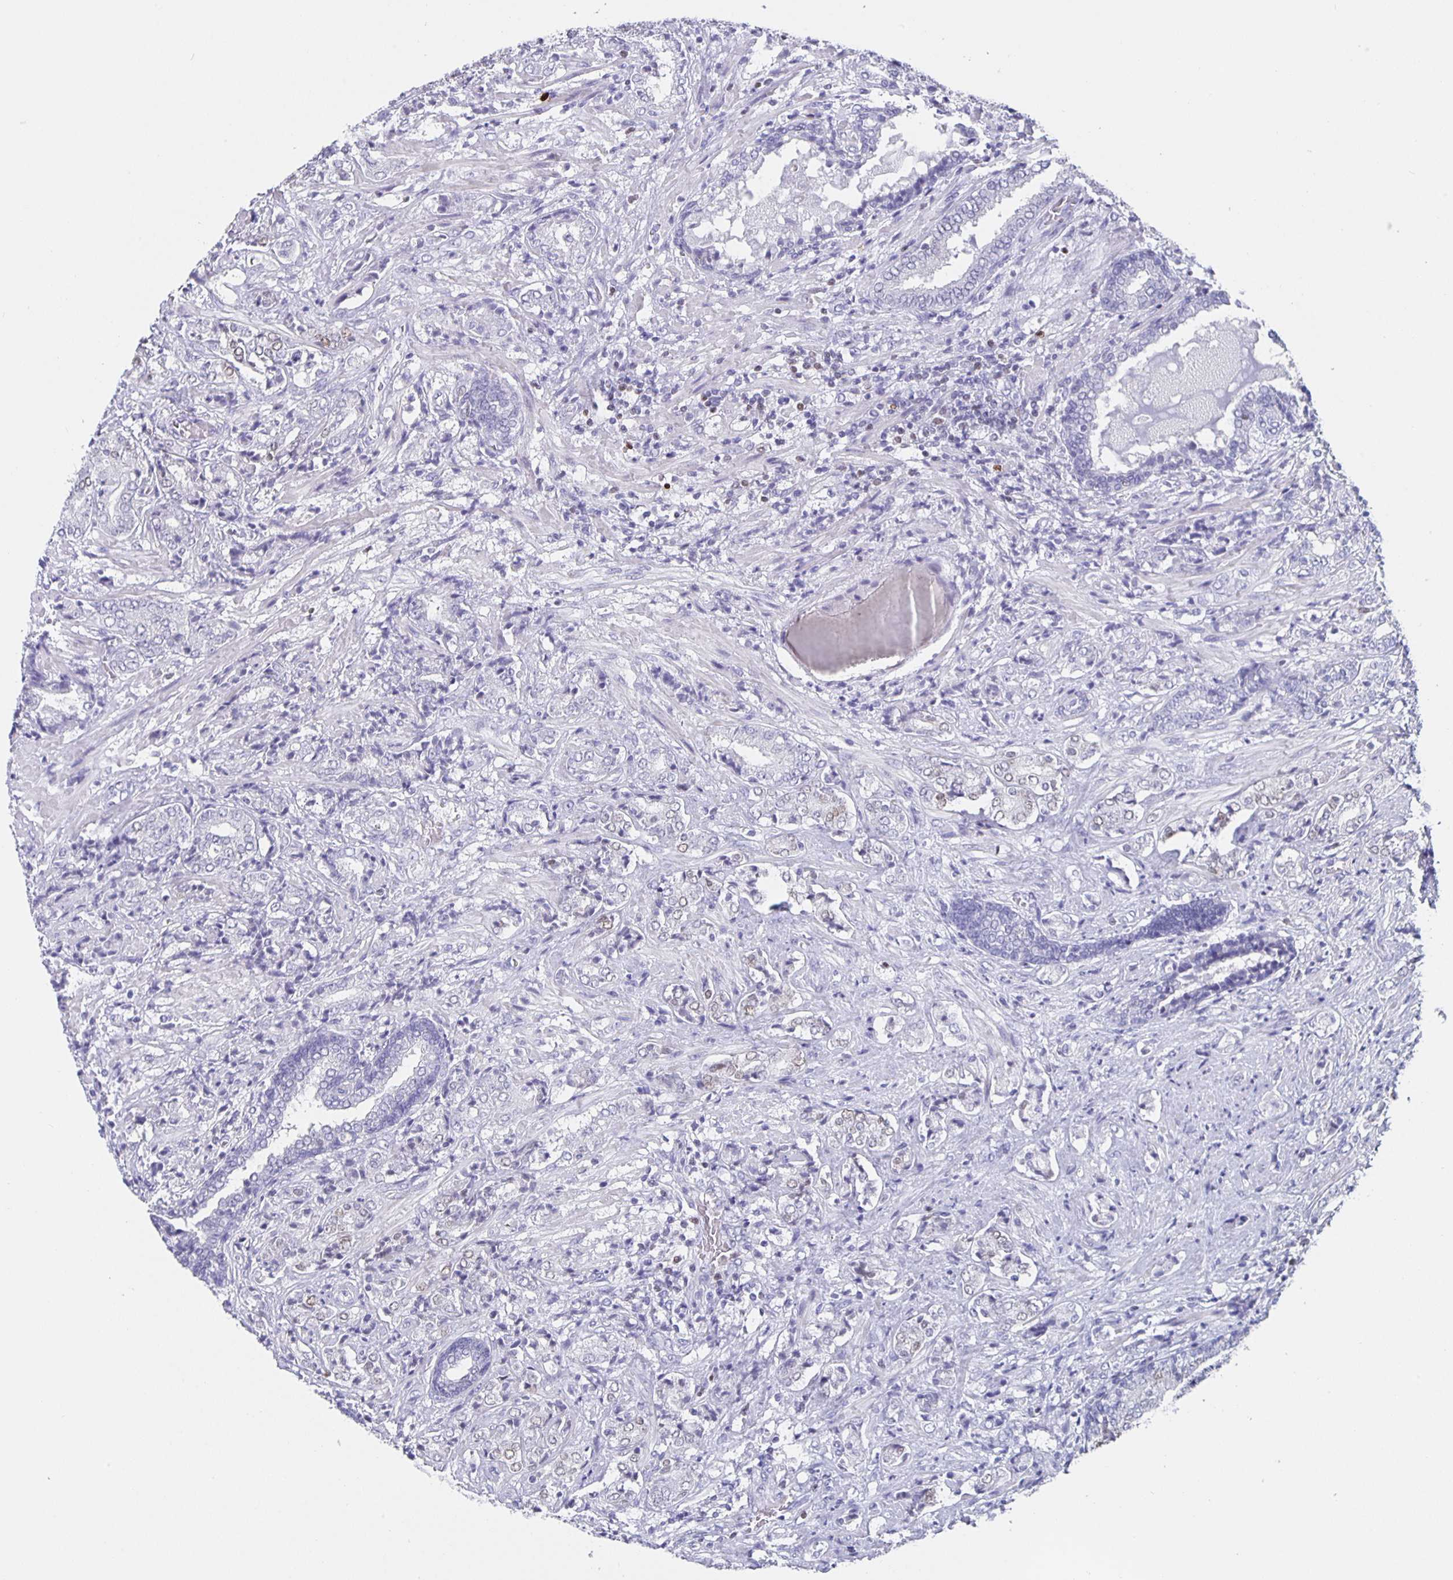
{"staining": {"intensity": "weak", "quantity": "<25%", "location": "nuclear"}, "tissue": "prostate cancer", "cell_type": "Tumor cells", "image_type": "cancer", "snomed": [{"axis": "morphology", "description": "Adenocarcinoma, High grade"}, {"axis": "topography", "description": "Prostate"}], "caption": "A micrograph of prostate cancer (adenocarcinoma (high-grade)) stained for a protein shows no brown staining in tumor cells. The staining was performed using DAB to visualize the protein expression in brown, while the nuclei were stained in blue with hematoxylin (Magnification: 20x).", "gene": "SATB2", "patient": {"sex": "male", "age": 62}}